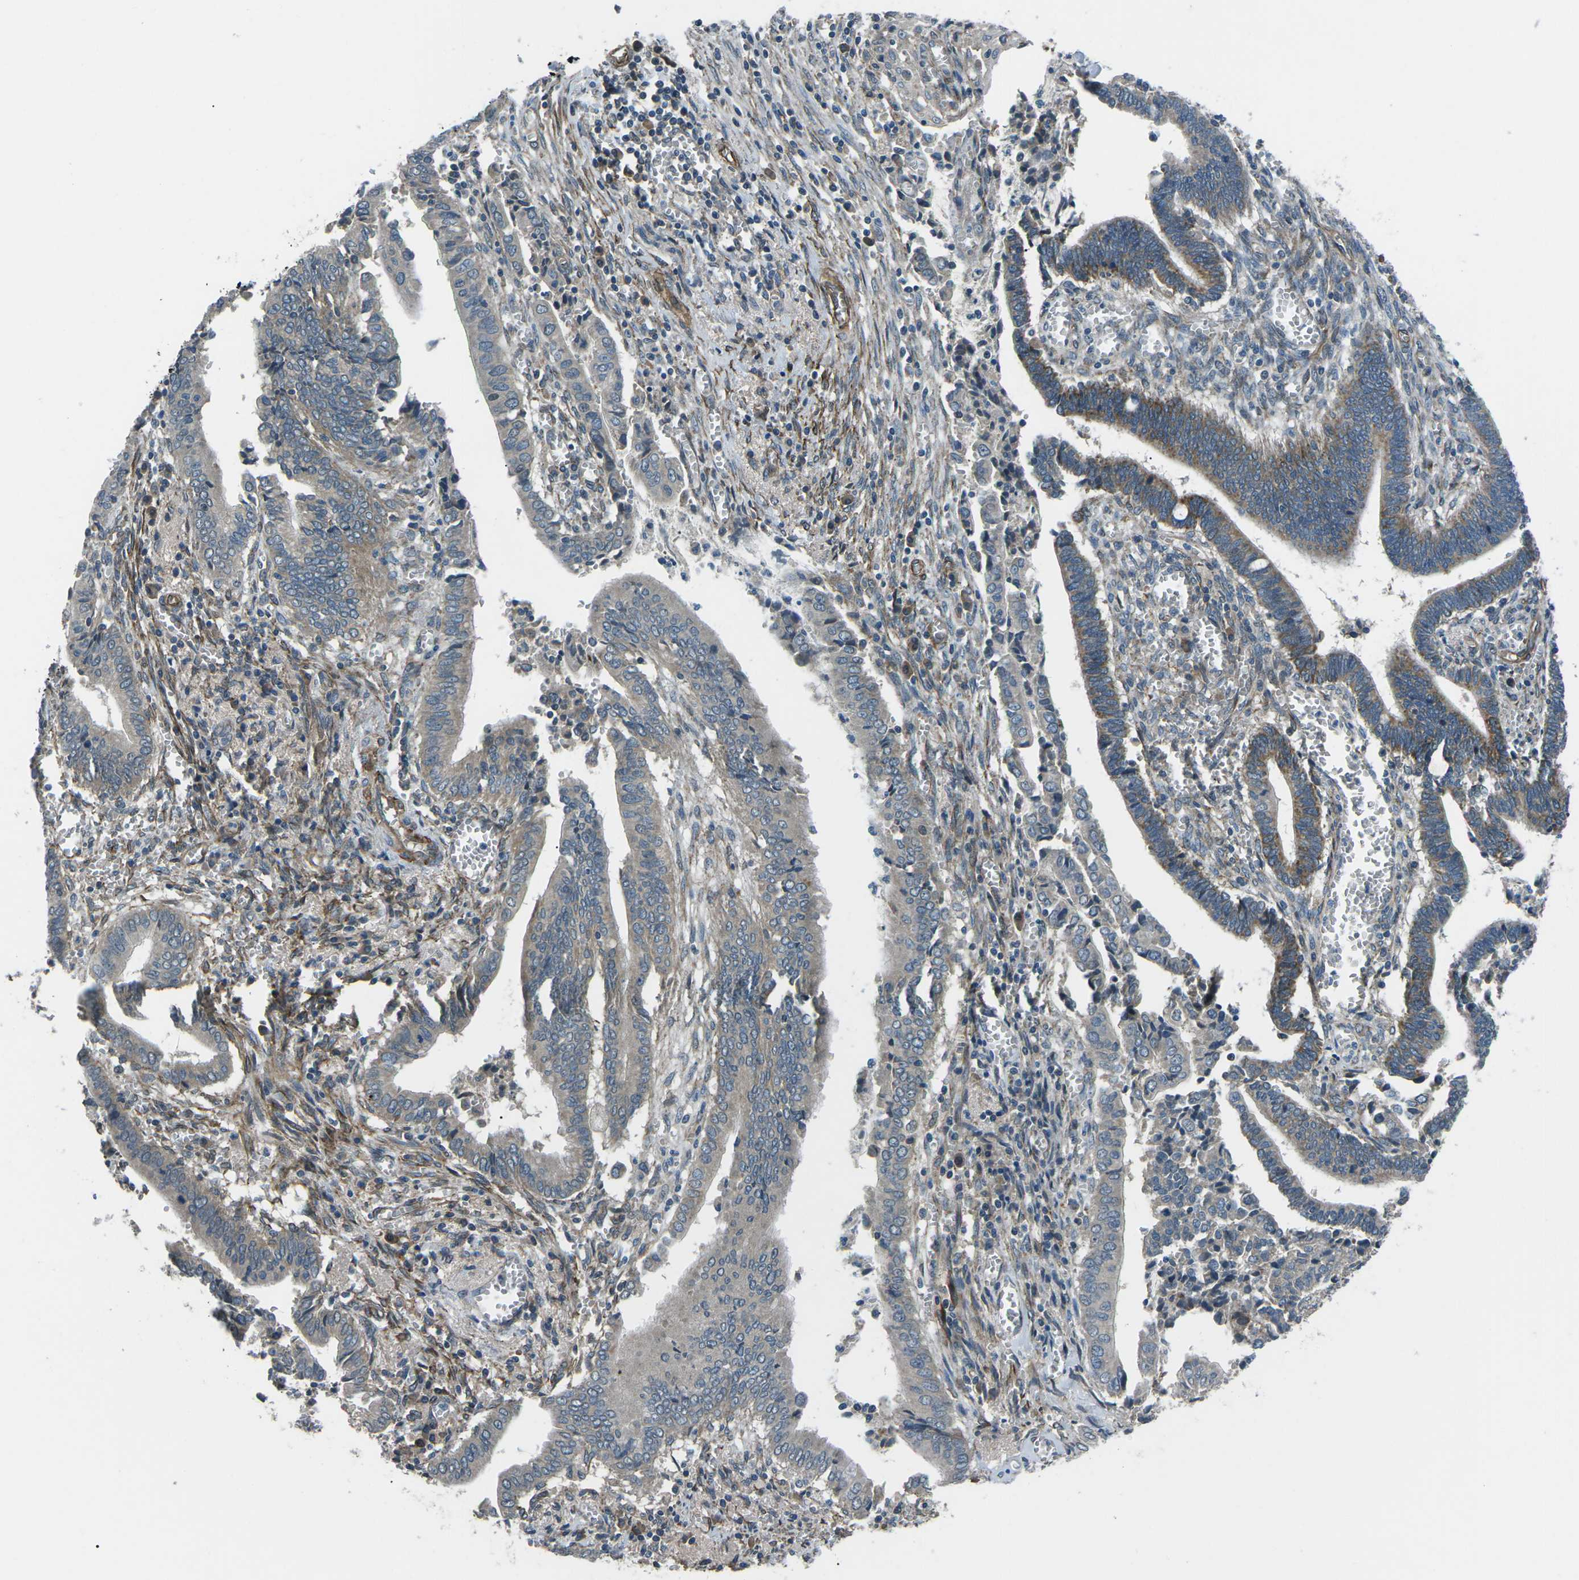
{"staining": {"intensity": "weak", "quantity": "25%-75%", "location": "cytoplasmic/membranous"}, "tissue": "cervical cancer", "cell_type": "Tumor cells", "image_type": "cancer", "snomed": [{"axis": "morphology", "description": "Adenocarcinoma, NOS"}, {"axis": "topography", "description": "Cervix"}], "caption": "High-power microscopy captured an IHC photomicrograph of cervical adenocarcinoma, revealing weak cytoplasmic/membranous staining in about 25%-75% of tumor cells. (IHC, brightfield microscopy, high magnification).", "gene": "AFAP1", "patient": {"sex": "female", "age": 44}}